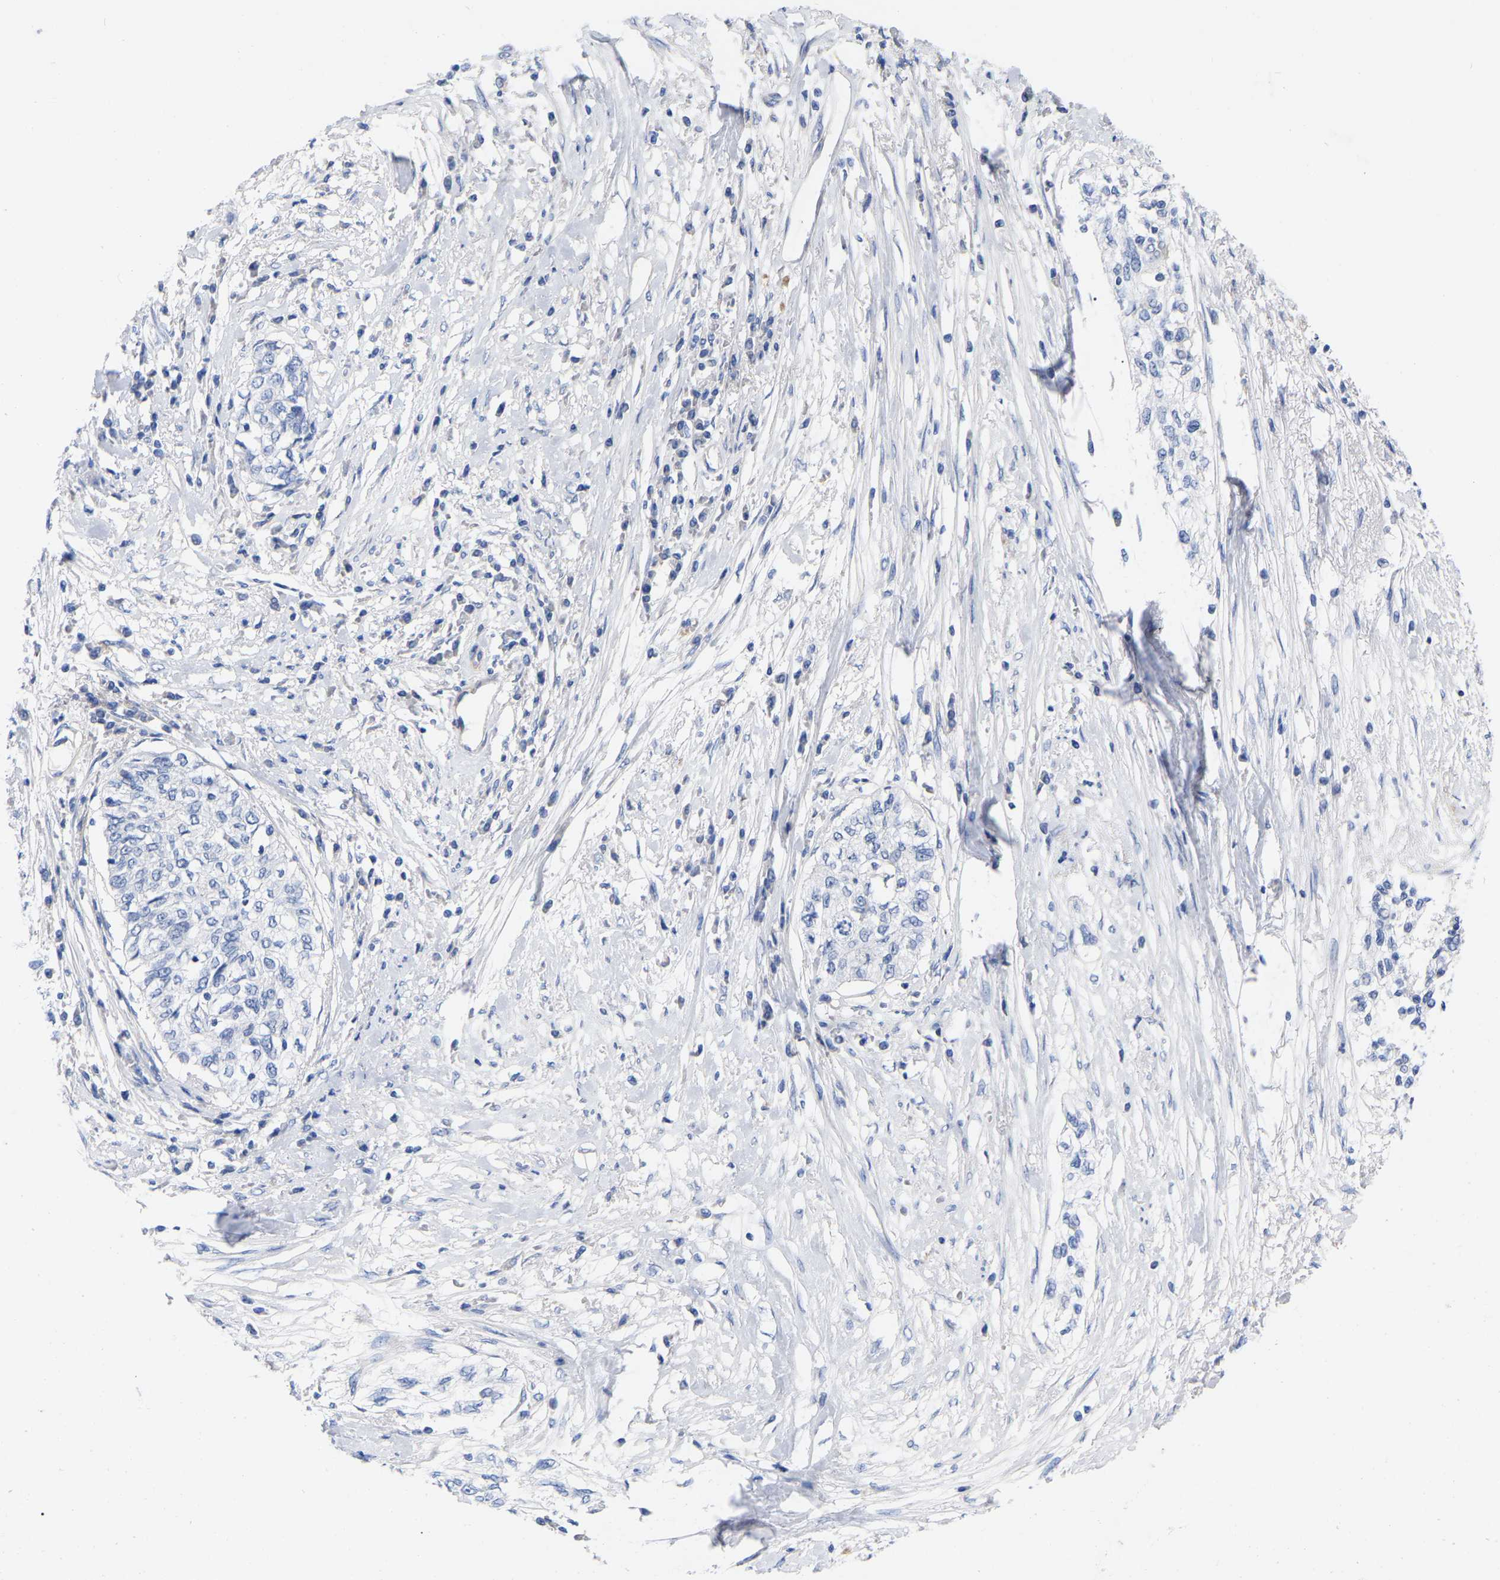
{"staining": {"intensity": "negative", "quantity": "none", "location": "none"}, "tissue": "cervical cancer", "cell_type": "Tumor cells", "image_type": "cancer", "snomed": [{"axis": "morphology", "description": "Squamous cell carcinoma, NOS"}, {"axis": "topography", "description": "Cervix"}], "caption": "Immunohistochemistry (IHC) image of neoplastic tissue: human cervical squamous cell carcinoma stained with DAB displays no significant protein expression in tumor cells.", "gene": "HAPLN1", "patient": {"sex": "female", "age": 57}}